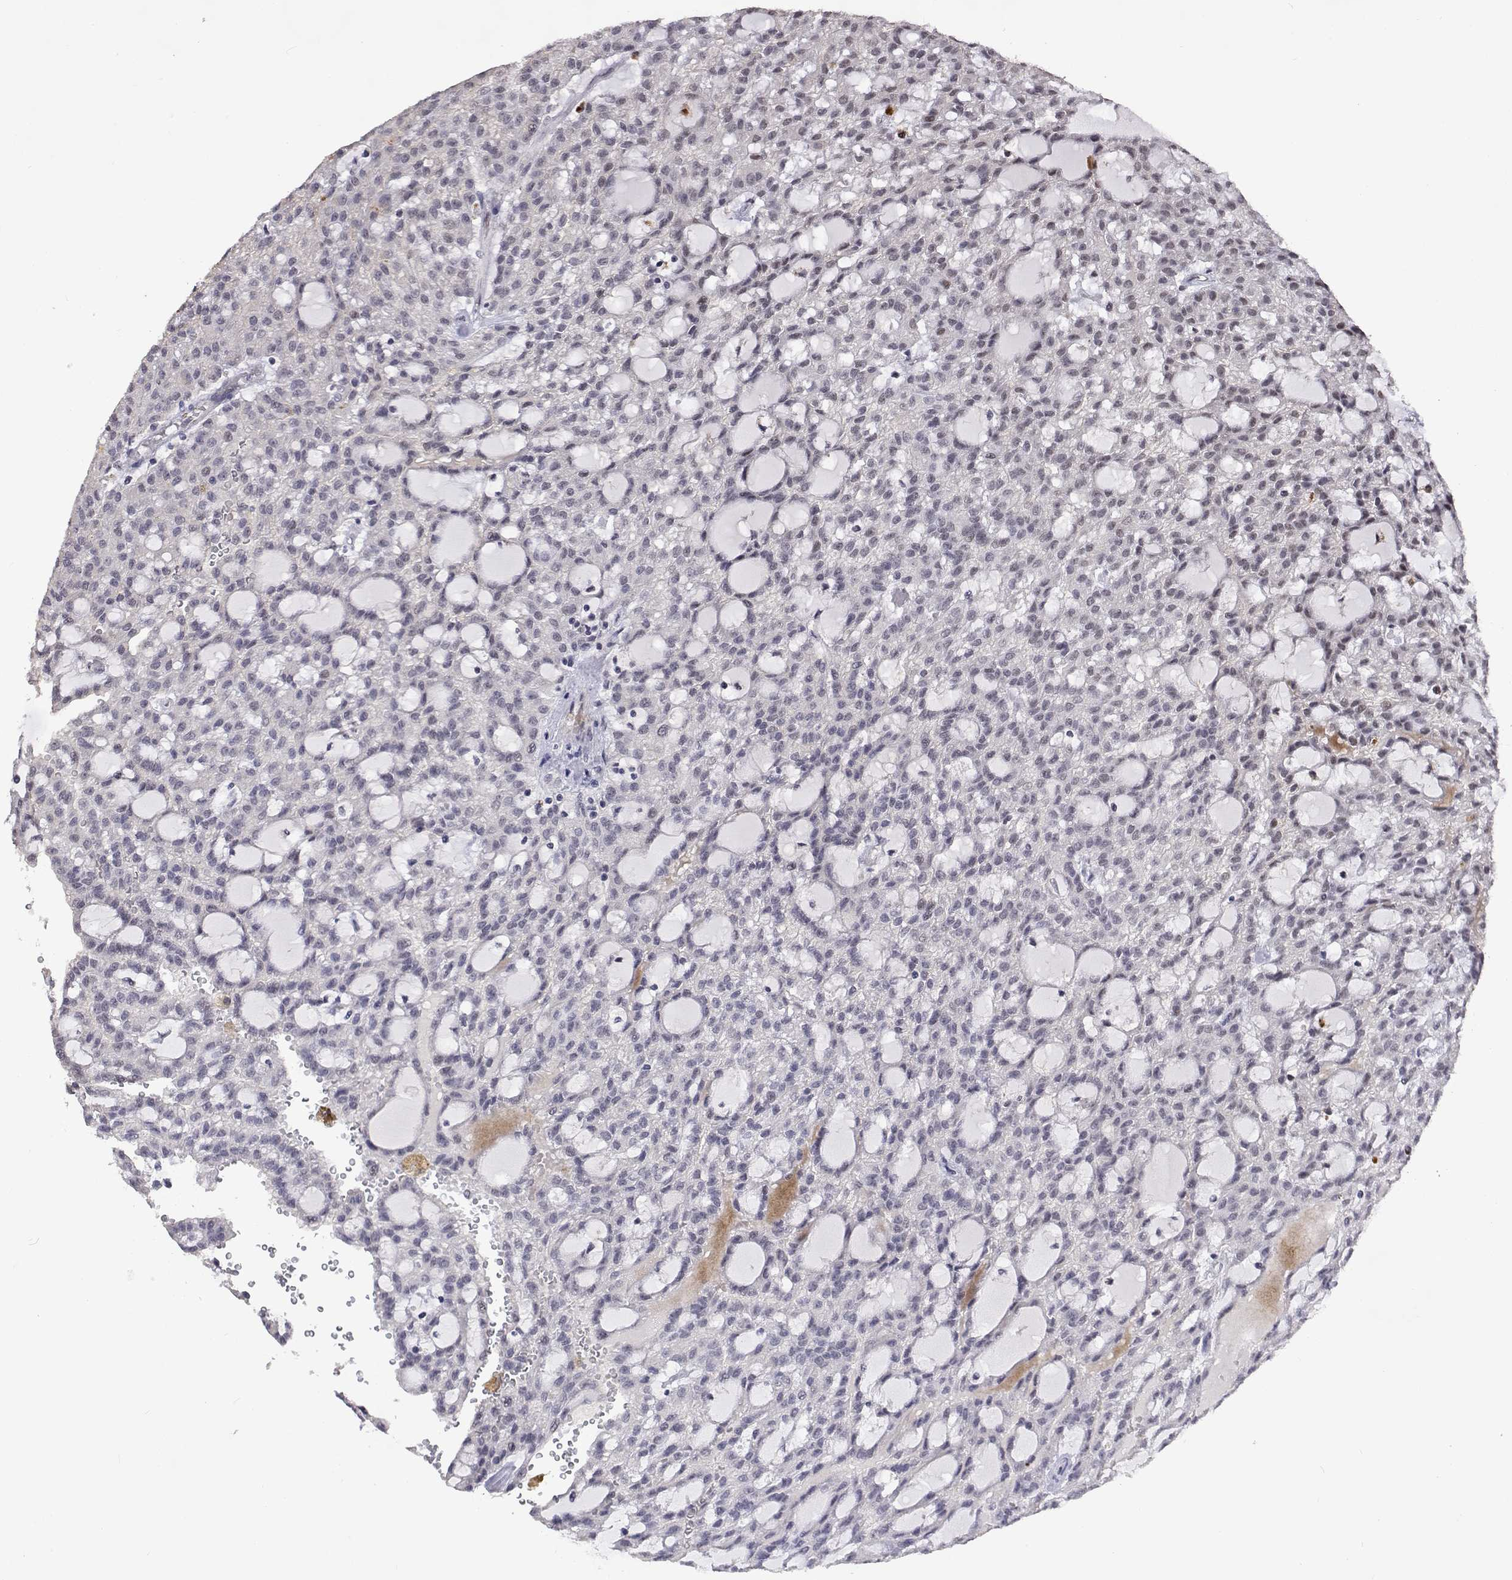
{"staining": {"intensity": "weak", "quantity": "25%-75%", "location": "nuclear"}, "tissue": "renal cancer", "cell_type": "Tumor cells", "image_type": "cancer", "snomed": [{"axis": "morphology", "description": "Adenocarcinoma, NOS"}, {"axis": "topography", "description": "Kidney"}], "caption": "Brown immunohistochemical staining in renal cancer (adenocarcinoma) displays weak nuclear staining in about 25%-75% of tumor cells. Immunohistochemistry (ihc) stains the protein of interest in brown and the nuclei are stained blue.", "gene": "HNRNPA0", "patient": {"sex": "male", "age": 63}}